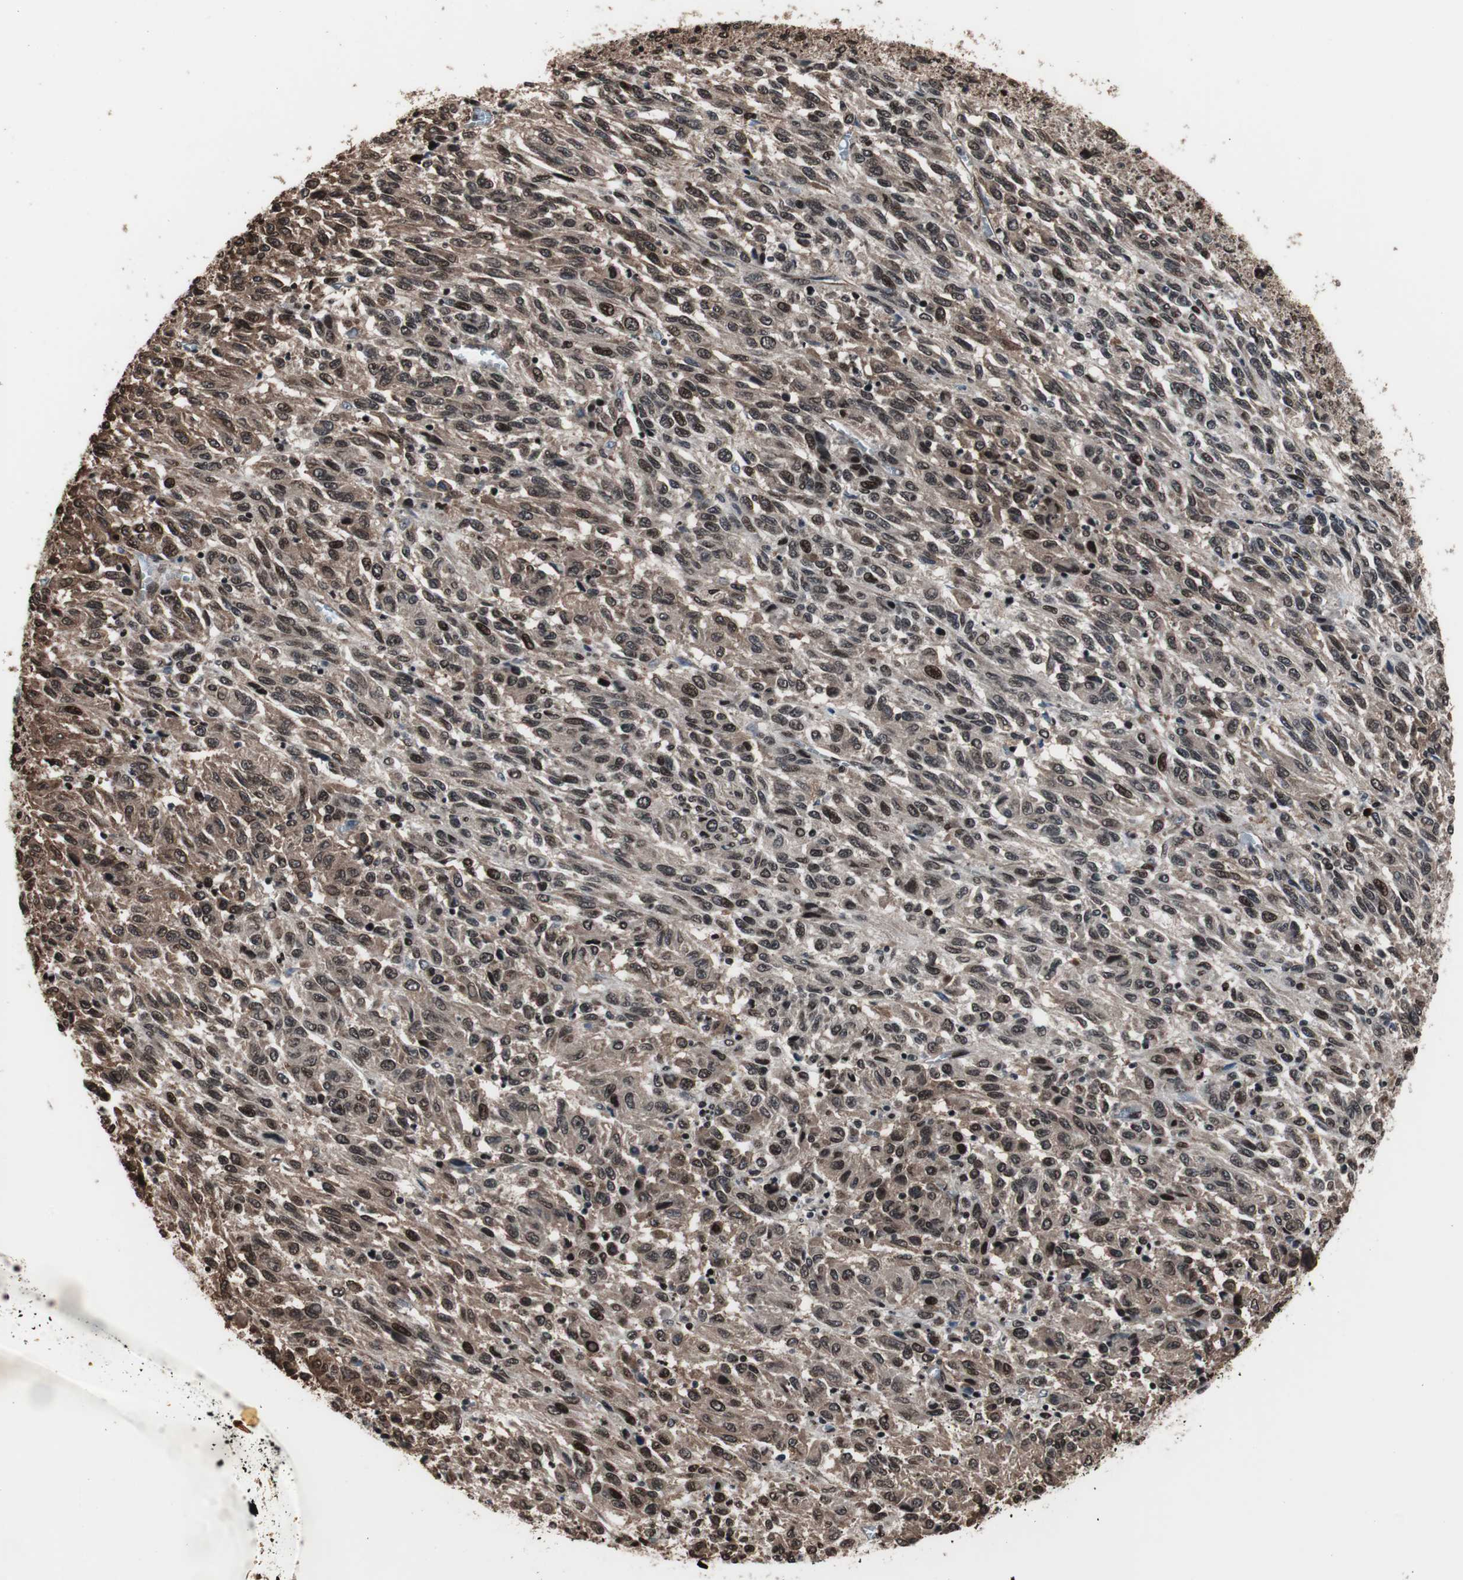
{"staining": {"intensity": "moderate", "quantity": "25%-75%", "location": "nuclear"}, "tissue": "melanoma", "cell_type": "Tumor cells", "image_type": "cancer", "snomed": [{"axis": "morphology", "description": "Malignant melanoma, Metastatic site"}, {"axis": "topography", "description": "Lung"}], "caption": "Protein staining of malignant melanoma (metastatic site) tissue reveals moderate nuclear staining in approximately 25%-75% of tumor cells.", "gene": "POGZ", "patient": {"sex": "male", "age": 64}}